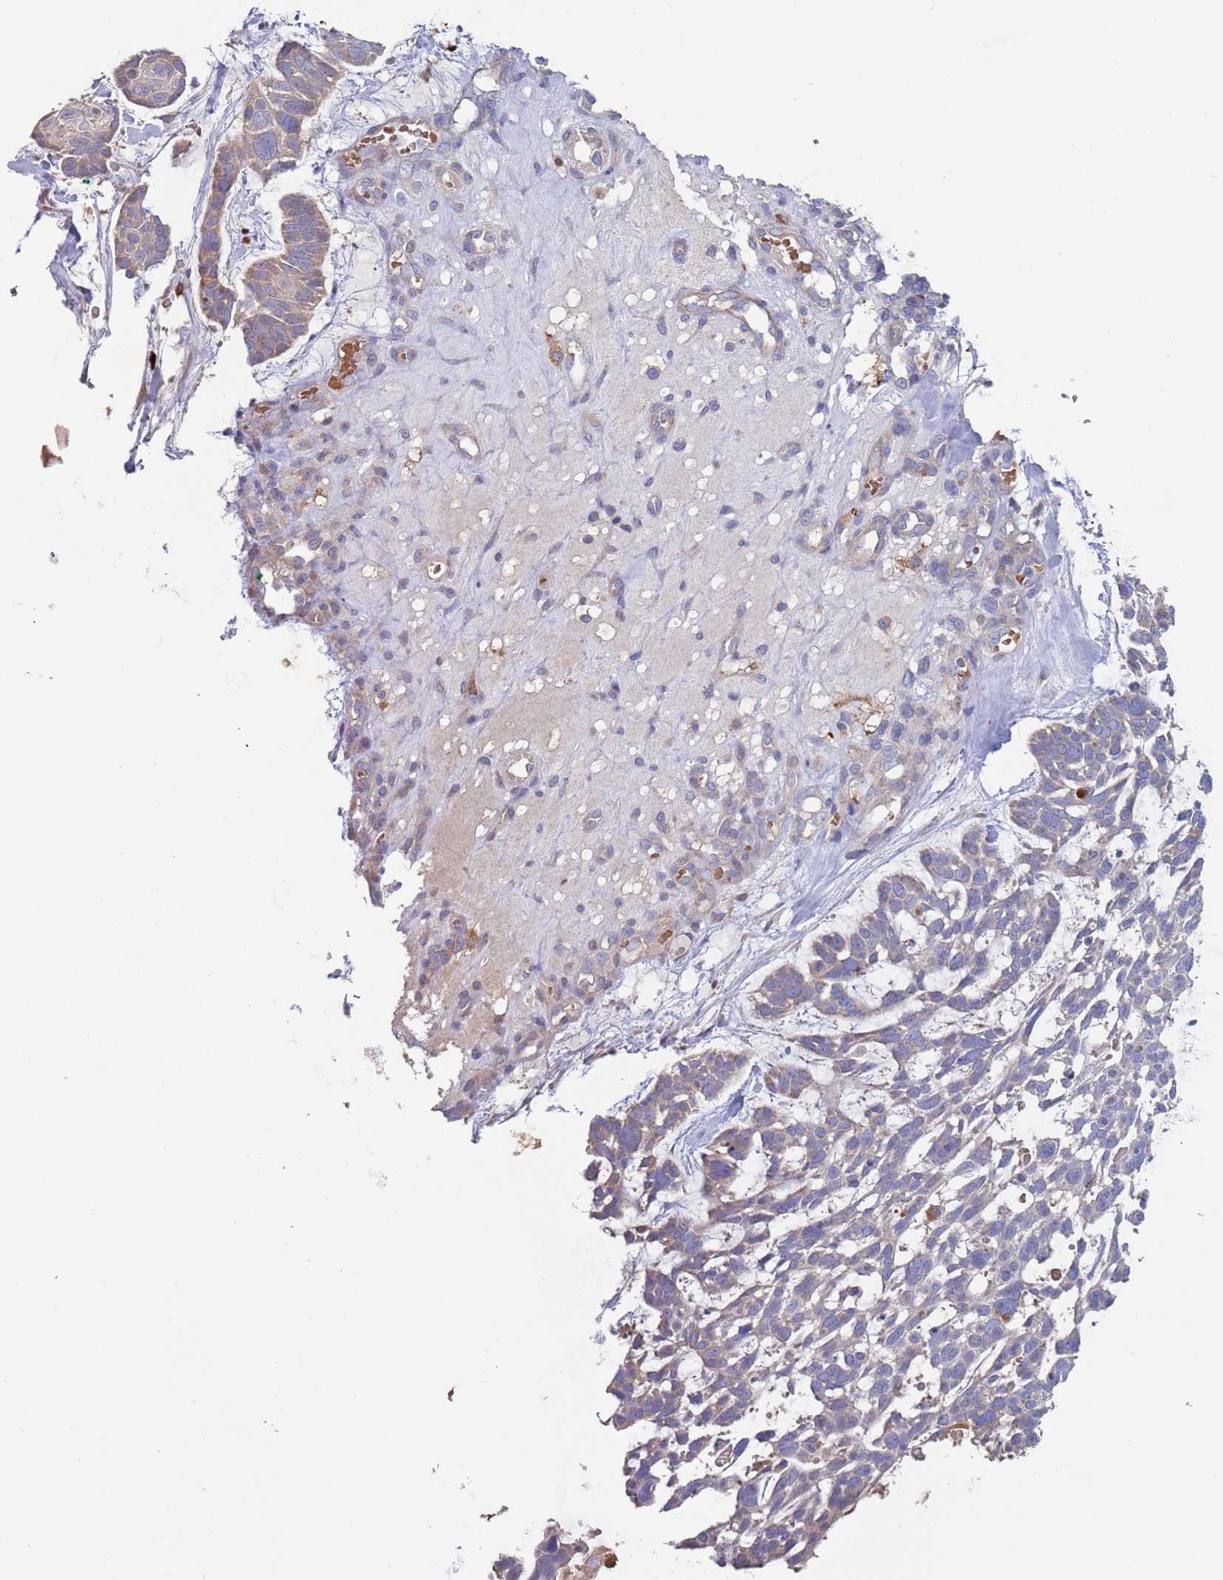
{"staining": {"intensity": "negative", "quantity": "none", "location": "none"}, "tissue": "skin cancer", "cell_type": "Tumor cells", "image_type": "cancer", "snomed": [{"axis": "morphology", "description": "Basal cell carcinoma"}, {"axis": "topography", "description": "Skin"}], "caption": "High power microscopy histopathology image of an immunohistochemistry micrograph of skin cancer, revealing no significant staining in tumor cells.", "gene": "MALRD1", "patient": {"sex": "male", "age": 88}}